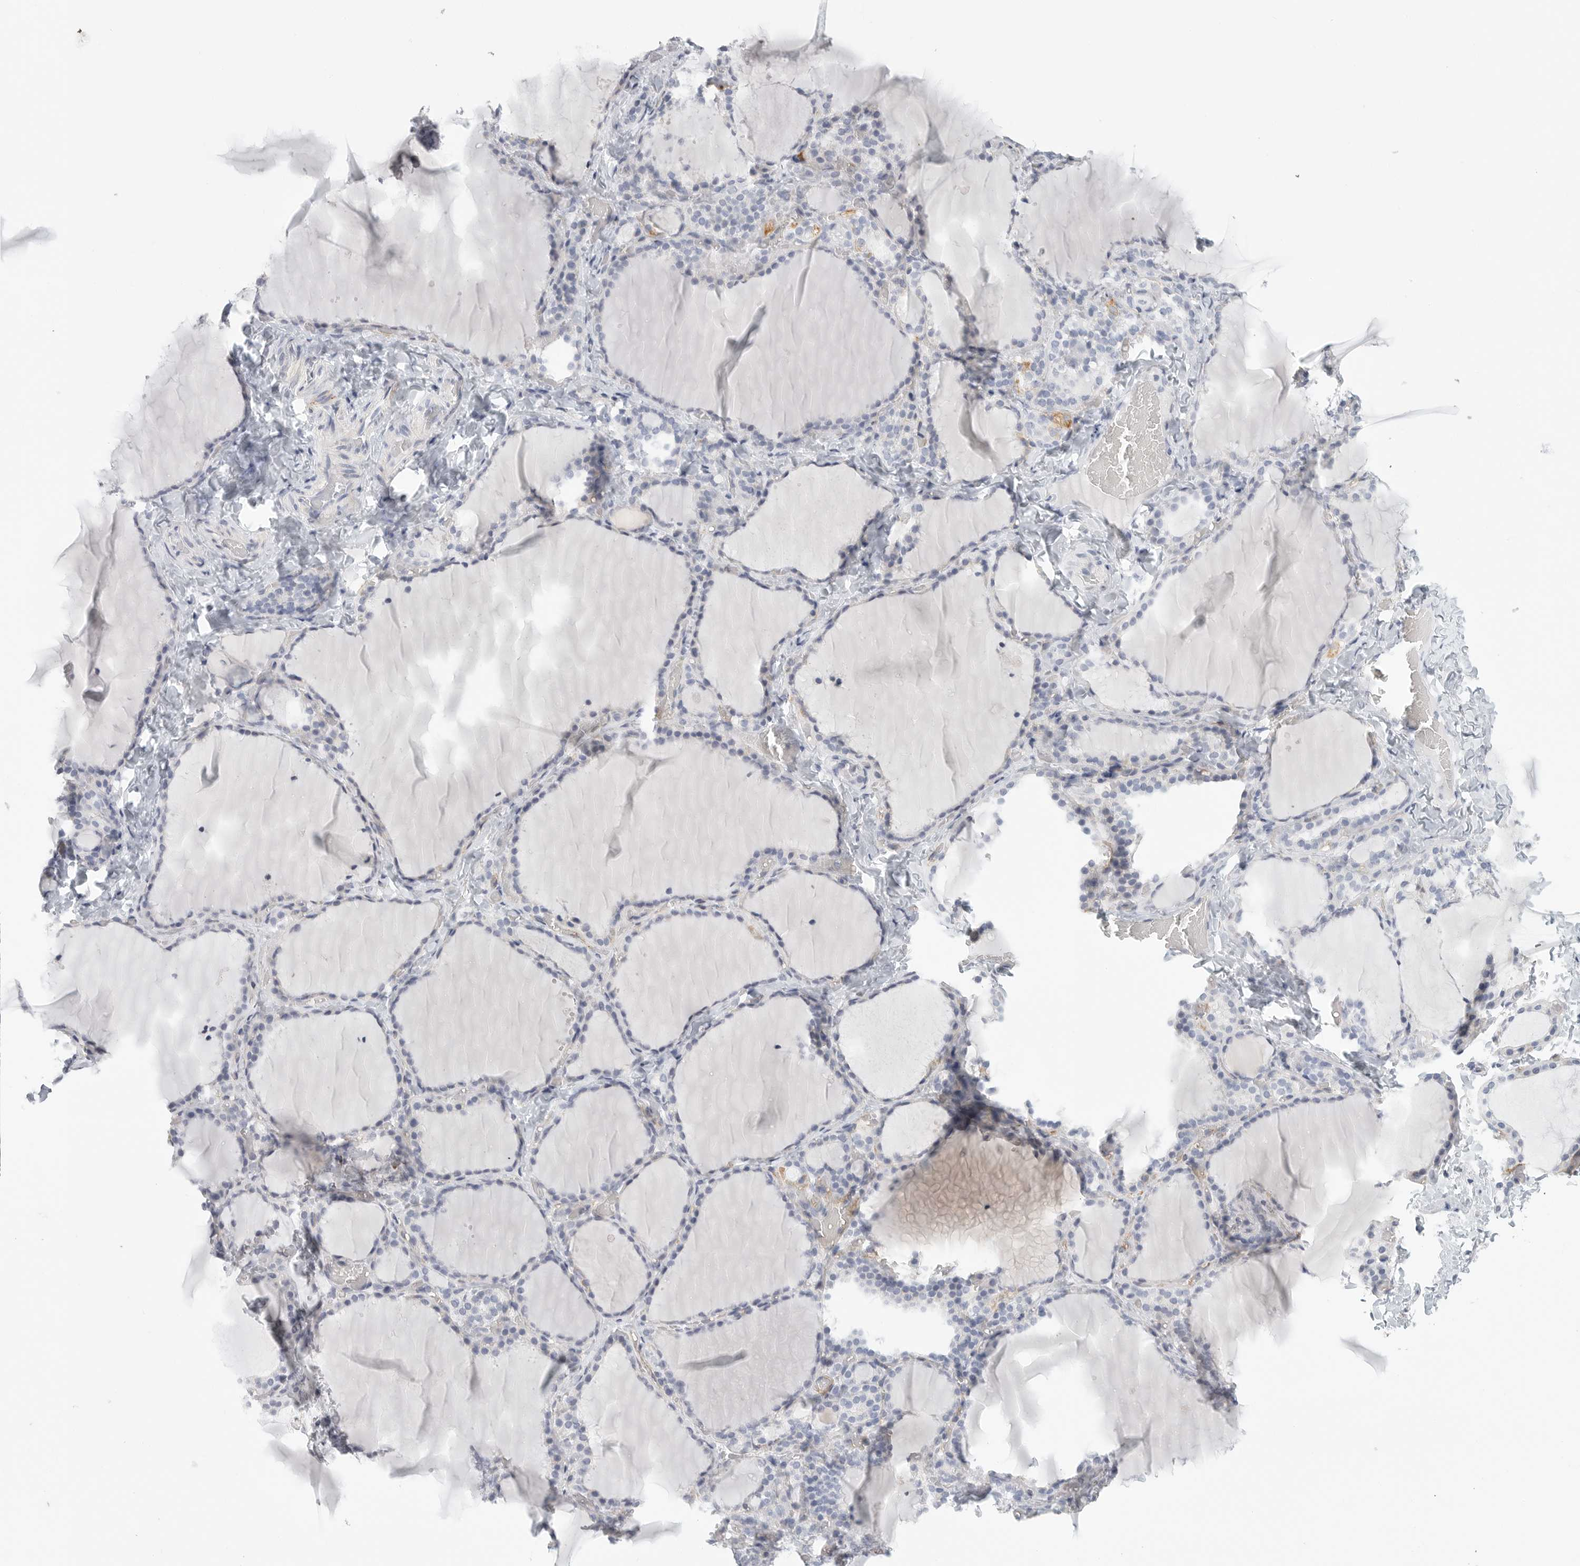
{"staining": {"intensity": "negative", "quantity": "none", "location": "none"}, "tissue": "thyroid gland", "cell_type": "Glandular cells", "image_type": "normal", "snomed": [{"axis": "morphology", "description": "Normal tissue, NOS"}, {"axis": "topography", "description": "Thyroid gland"}], "caption": "Immunohistochemical staining of benign human thyroid gland exhibits no significant staining in glandular cells. The staining is performed using DAB brown chromogen with nuclei counter-stained in using hematoxylin.", "gene": "TNR", "patient": {"sex": "female", "age": 22}}